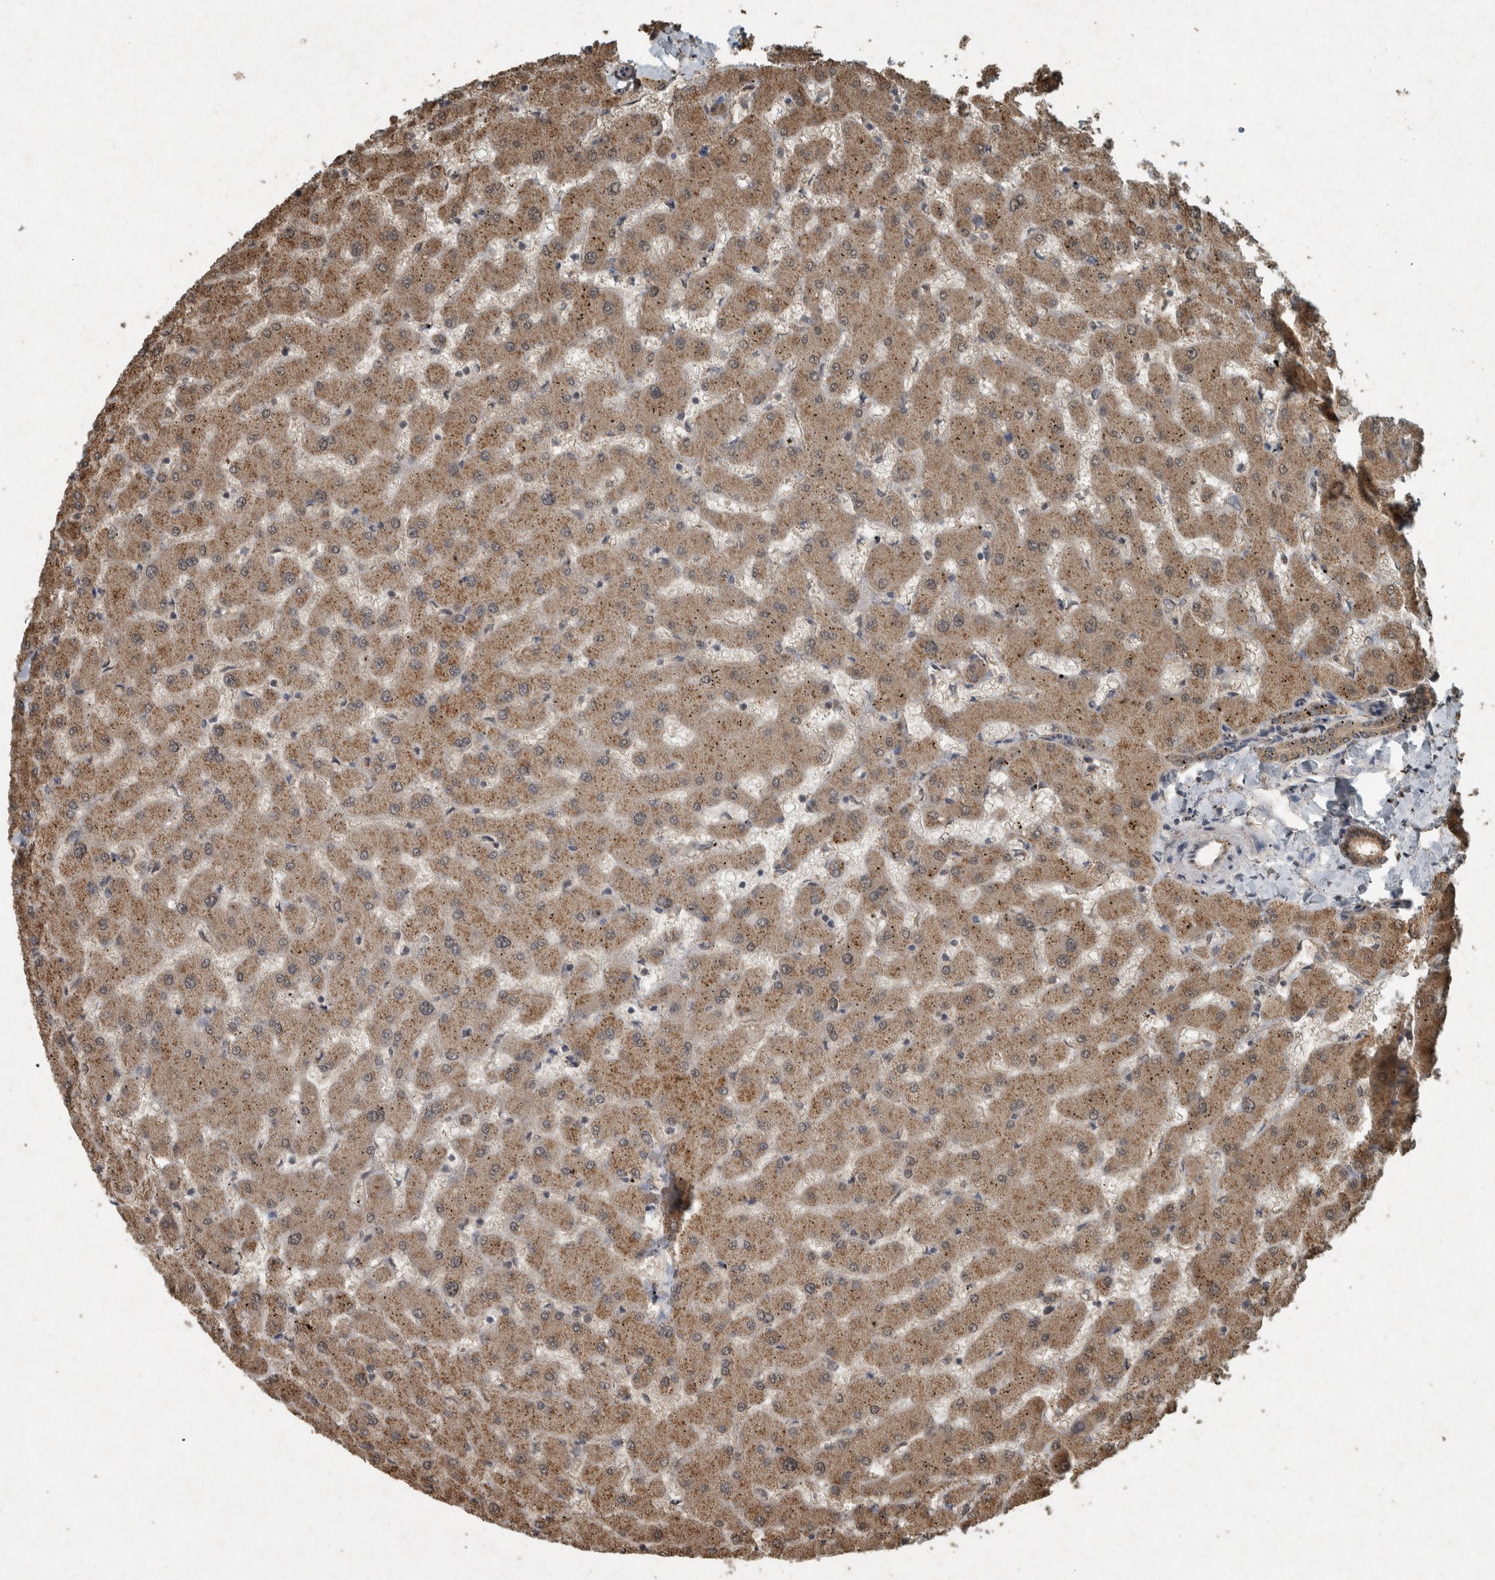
{"staining": {"intensity": "moderate", "quantity": ">75%", "location": "cytoplasmic/membranous,nuclear"}, "tissue": "liver", "cell_type": "Cholangiocytes", "image_type": "normal", "snomed": [{"axis": "morphology", "description": "Normal tissue, NOS"}, {"axis": "topography", "description": "Liver"}], "caption": "Immunohistochemical staining of unremarkable liver reveals >75% levels of moderate cytoplasmic/membranous,nuclear protein expression in approximately >75% of cholangiocytes.", "gene": "ARHGEF12", "patient": {"sex": "female", "age": 63}}